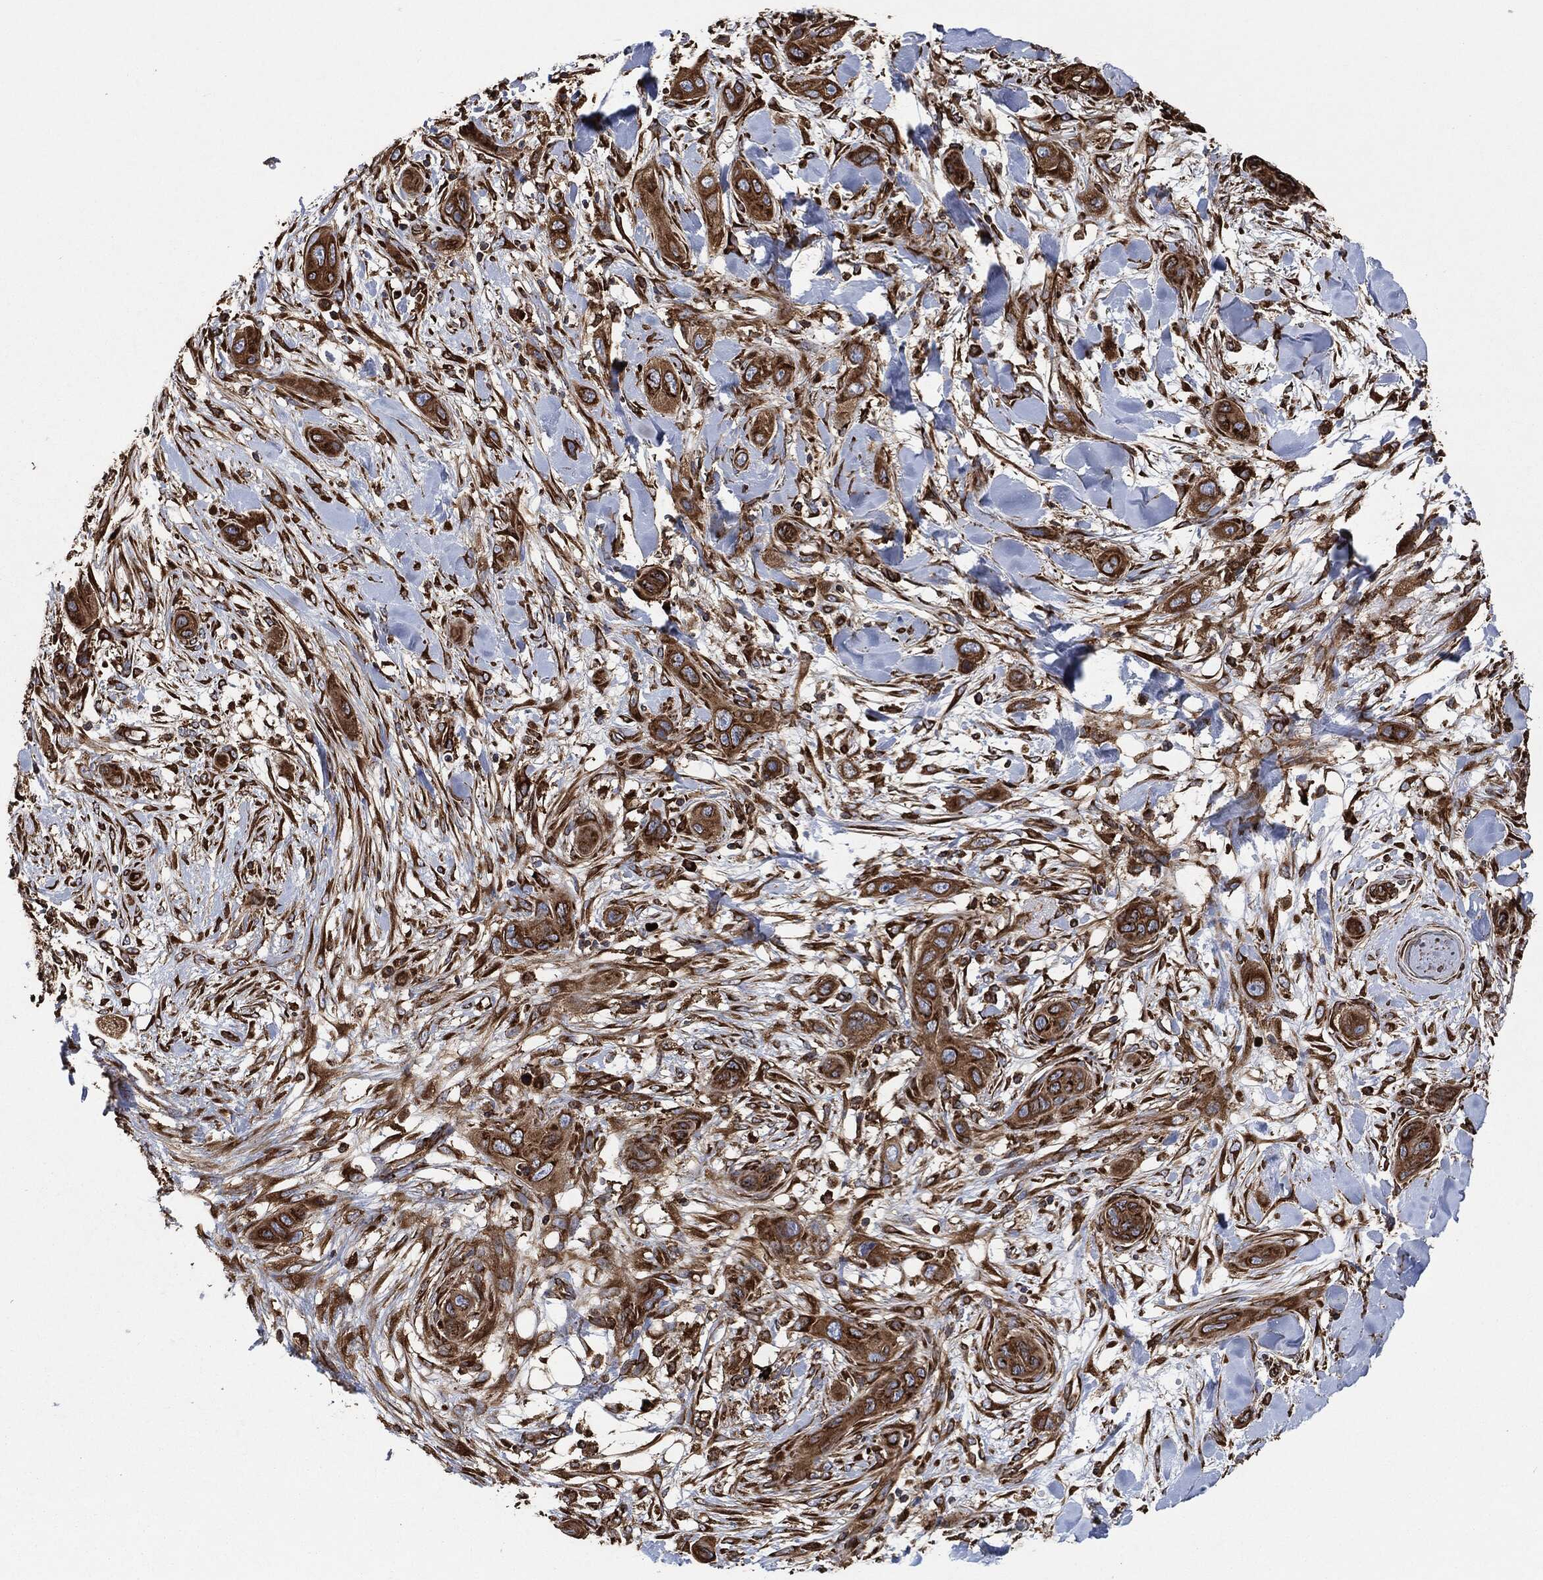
{"staining": {"intensity": "strong", "quantity": ">75%", "location": "cytoplasmic/membranous"}, "tissue": "skin cancer", "cell_type": "Tumor cells", "image_type": "cancer", "snomed": [{"axis": "morphology", "description": "Squamous cell carcinoma, NOS"}, {"axis": "topography", "description": "Skin"}], "caption": "An IHC micrograph of tumor tissue is shown. Protein staining in brown labels strong cytoplasmic/membranous positivity in skin squamous cell carcinoma within tumor cells. Using DAB (3,3'-diaminobenzidine) (brown) and hematoxylin (blue) stains, captured at high magnification using brightfield microscopy.", "gene": "AMFR", "patient": {"sex": "male", "age": 78}}